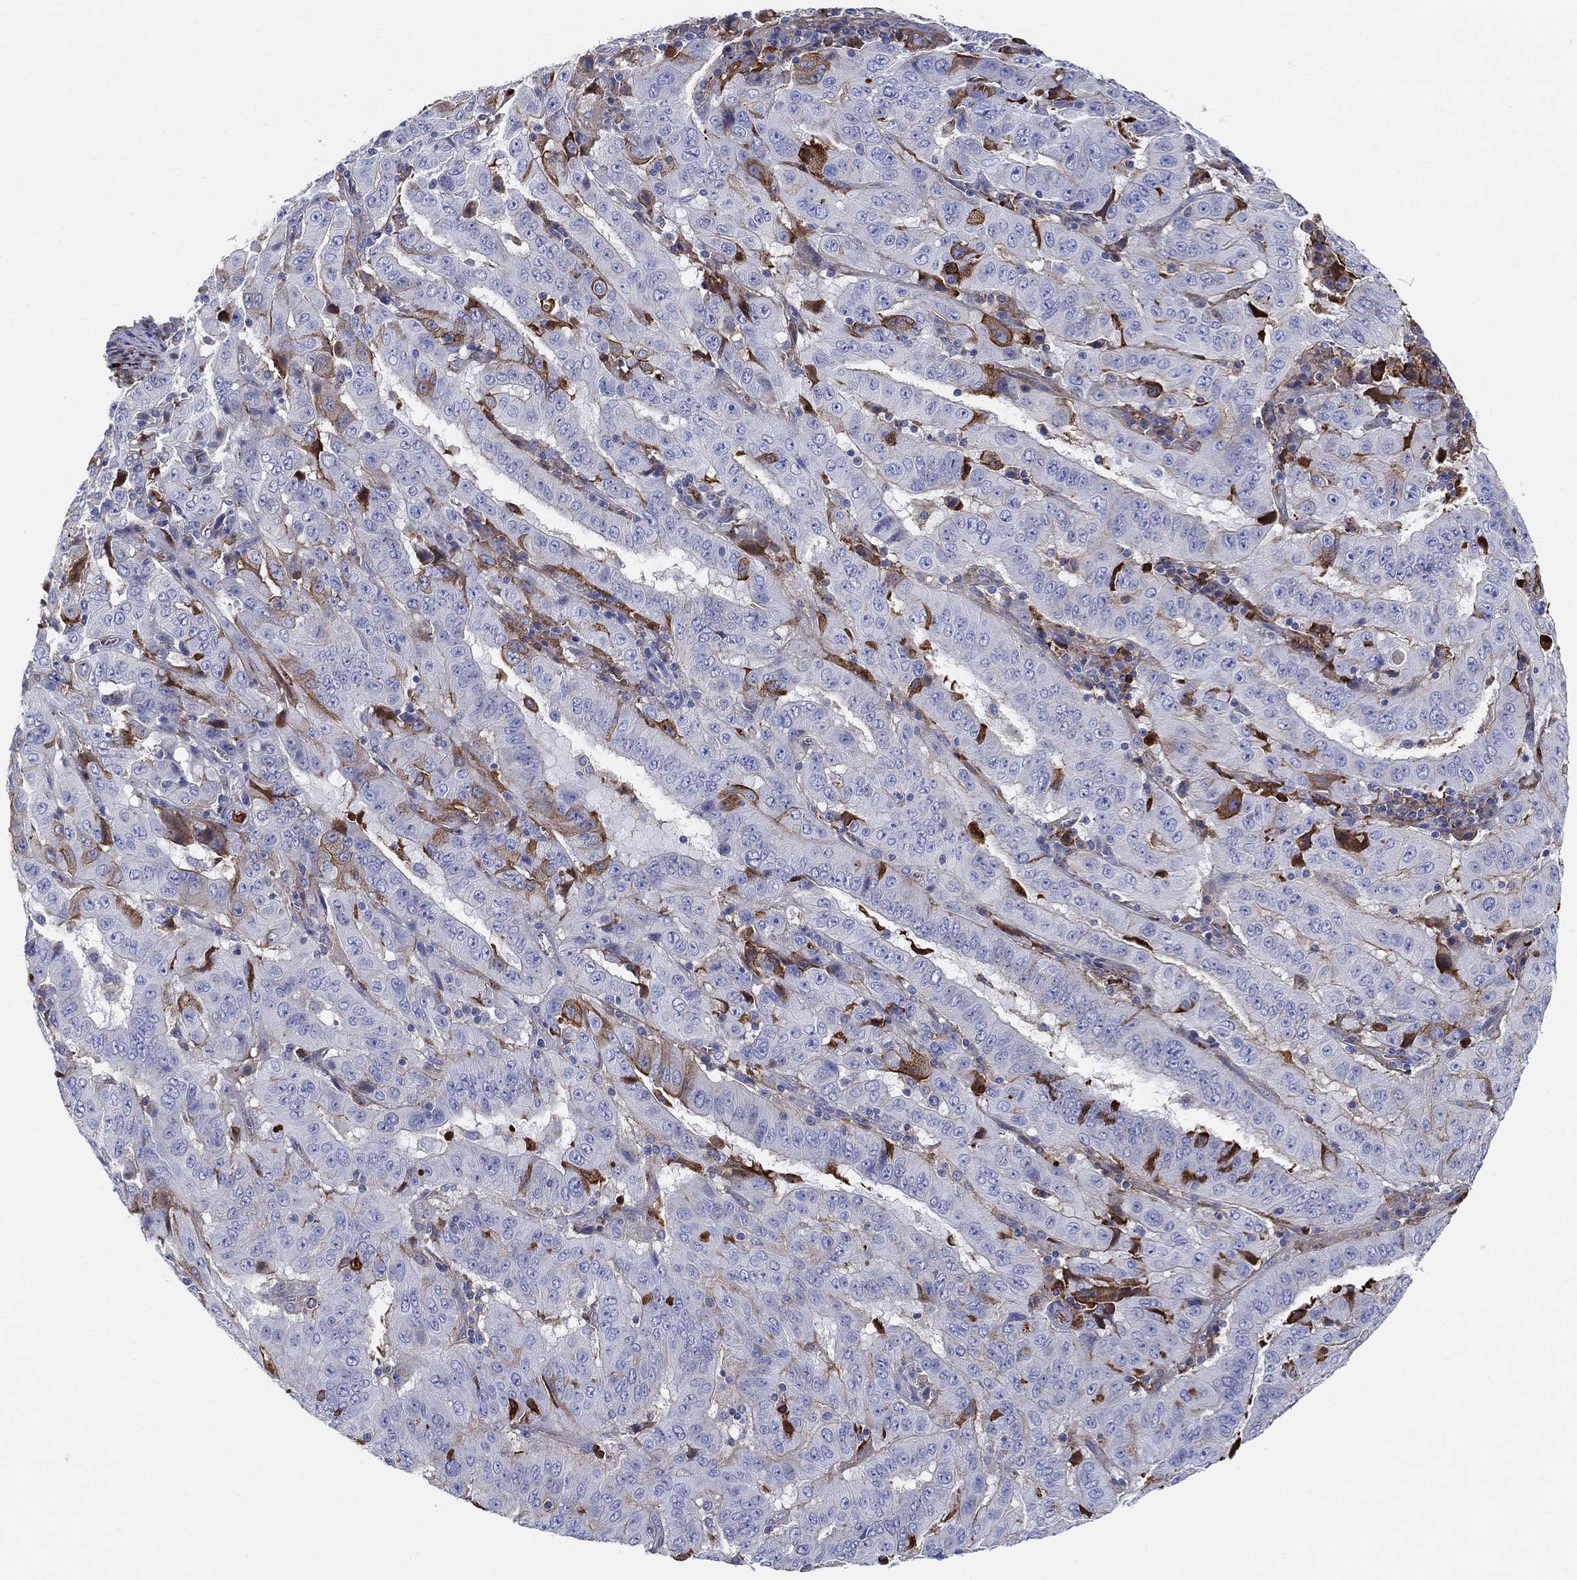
{"staining": {"intensity": "moderate", "quantity": "<25%", "location": "cytoplasmic/membranous"}, "tissue": "pancreatic cancer", "cell_type": "Tumor cells", "image_type": "cancer", "snomed": [{"axis": "morphology", "description": "Adenocarcinoma, NOS"}, {"axis": "topography", "description": "Pancreas"}], "caption": "Pancreatic adenocarcinoma tissue demonstrates moderate cytoplasmic/membranous expression in about <25% of tumor cells, visualized by immunohistochemistry.", "gene": "IFNB1", "patient": {"sex": "male", "age": 63}}